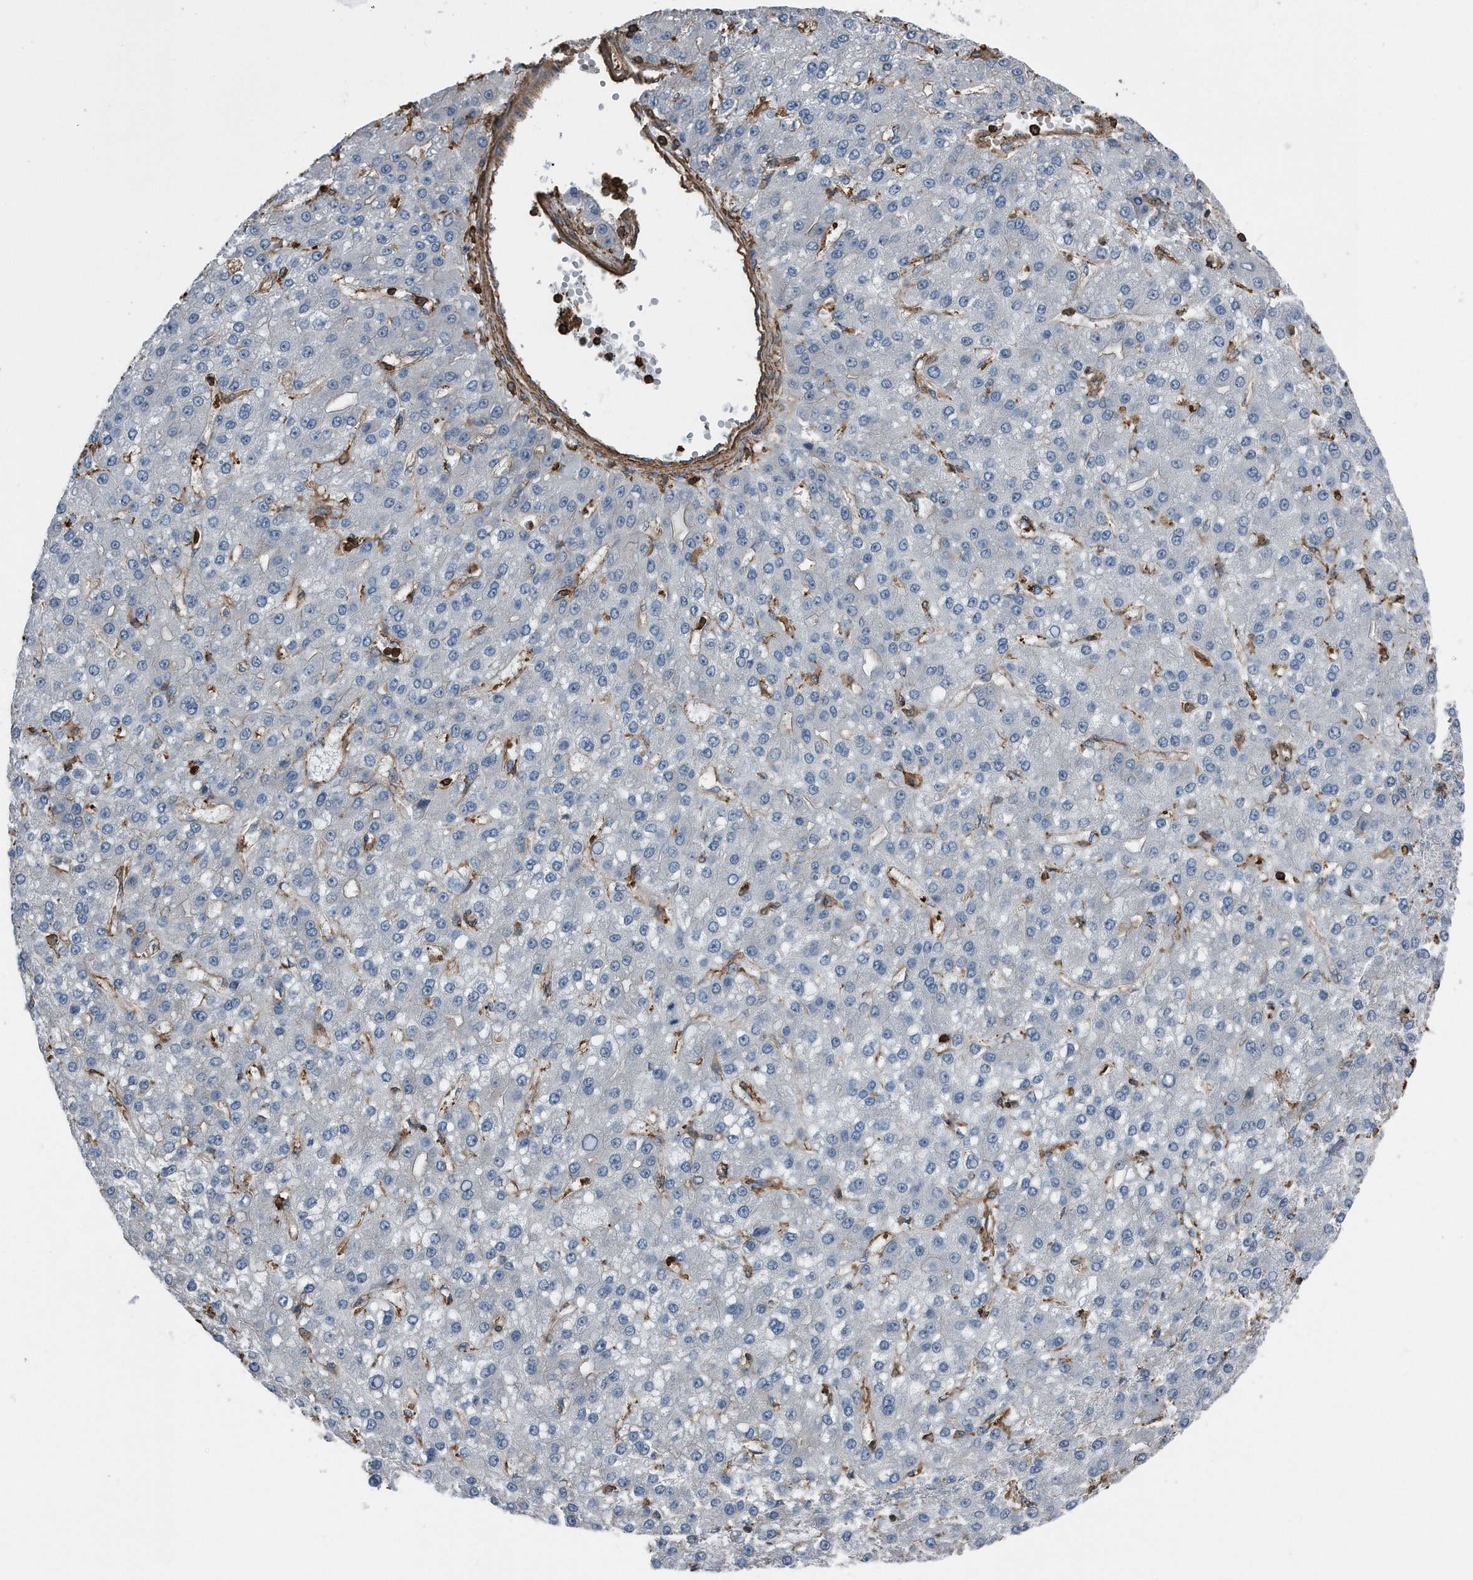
{"staining": {"intensity": "negative", "quantity": "none", "location": "none"}, "tissue": "liver cancer", "cell_type": "Tumor cells", "image_type": "cancer", "snomed": [{"axis": "morphology", "description": "Carcinoma, Hepatocellular, NOS"}, {"axis": "topography", "description": "Liver"}], "caption": "Hepatocellular carcinoma (liver) stained for a protein using IHC displays no positivity tumor cells.", "gene": "RSPO3", "patient": {"sex": "male", "age": 67}}